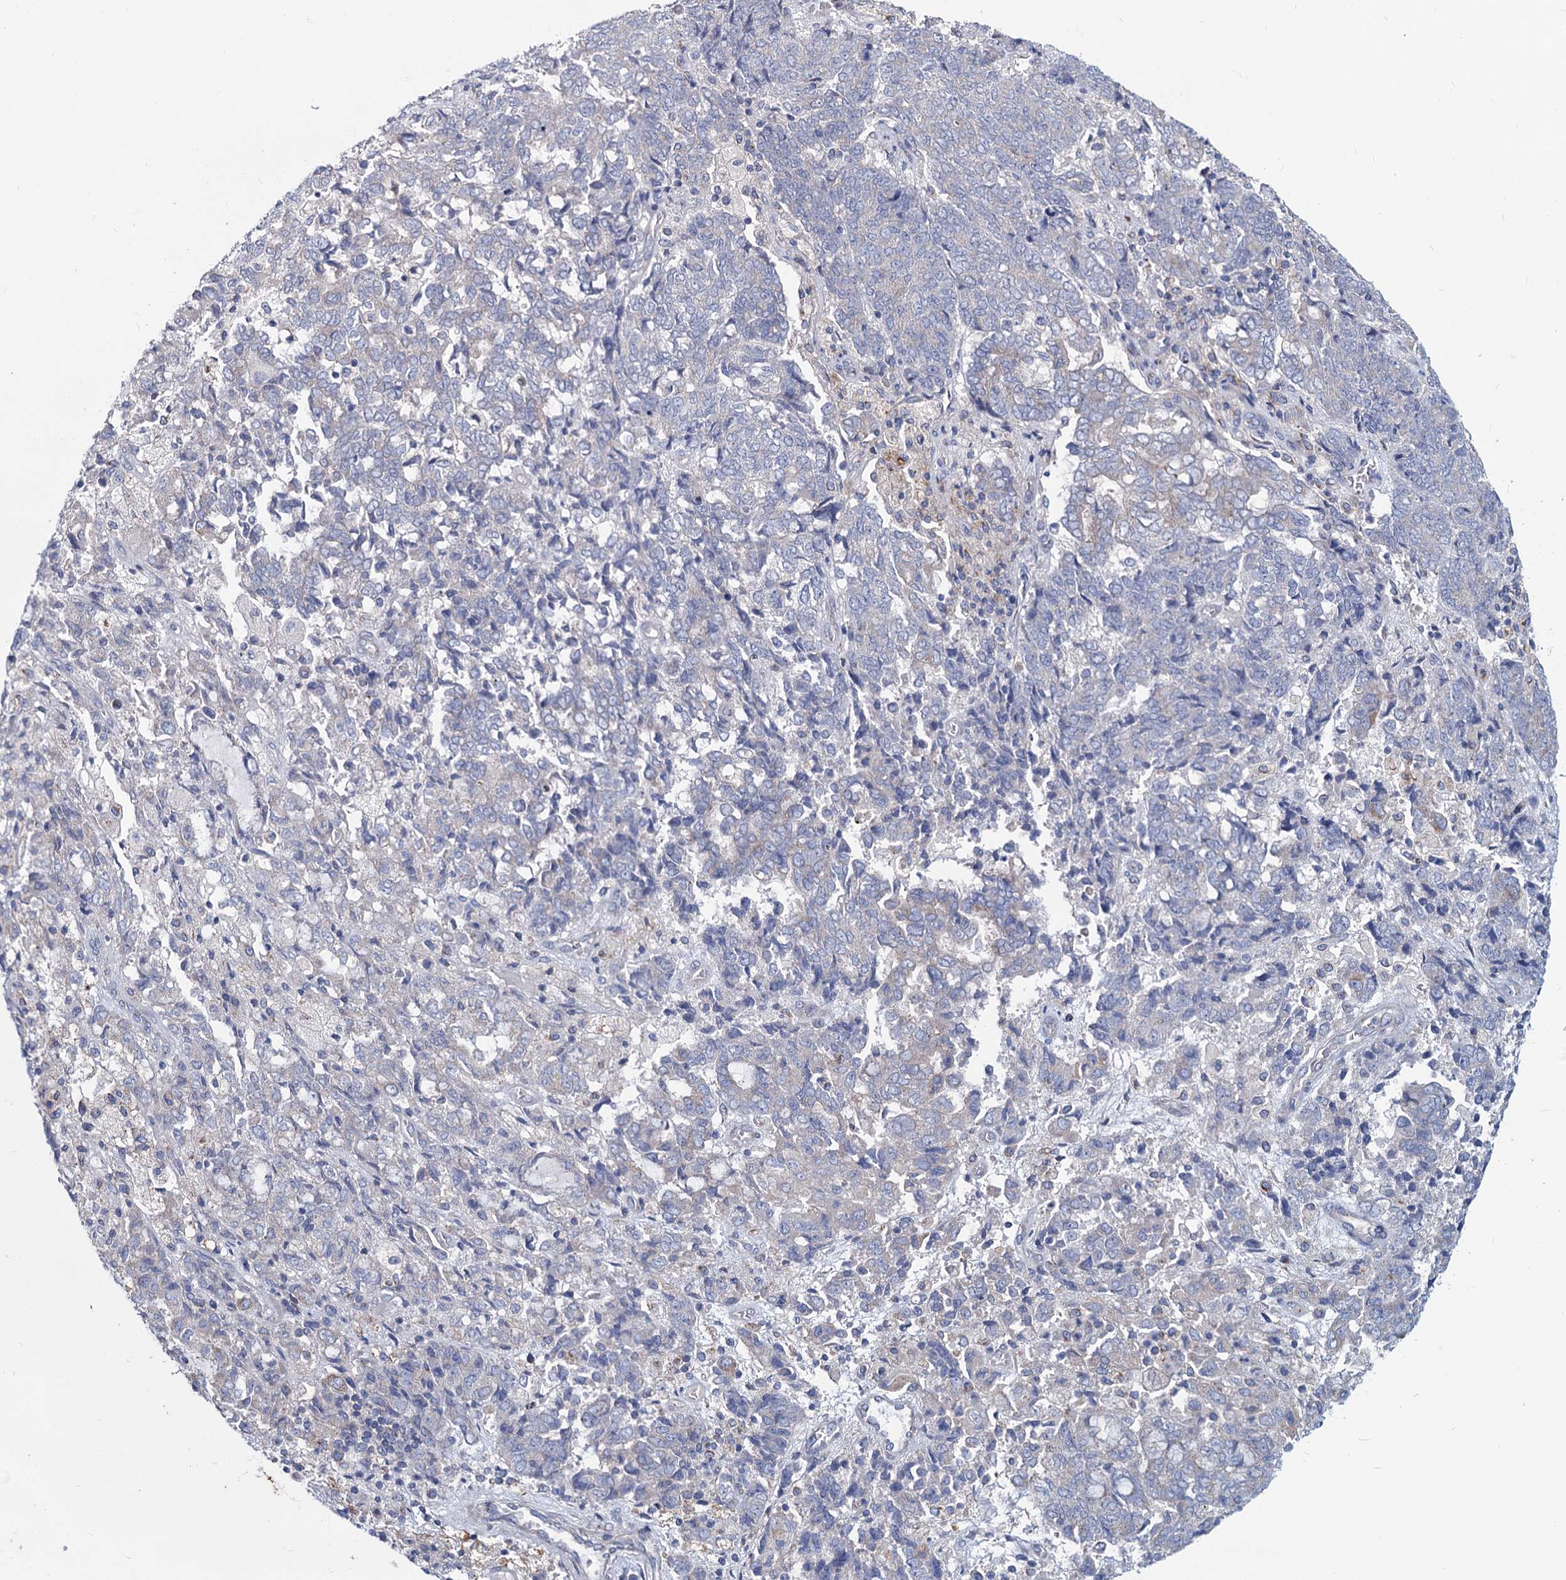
{"staining": {"intensity": "negative", "quantity": "none", "location": "none"}, "tissue": "endometrial cancer", "cell_type": "Tumor cells", "image_type": "cancer", "snomed": [{"axis": "morphology", "description": "Adenocarcinoma, NOS"}, {"axis": "topography", "description": "Endometrium"}], "caption": "Histopathology image shows no significant protein expression in tumor cells of endometrial cancer (adenocarcinoma).", "gene": "AGBL4", "patient": {"sex": "female", "age": 80}}